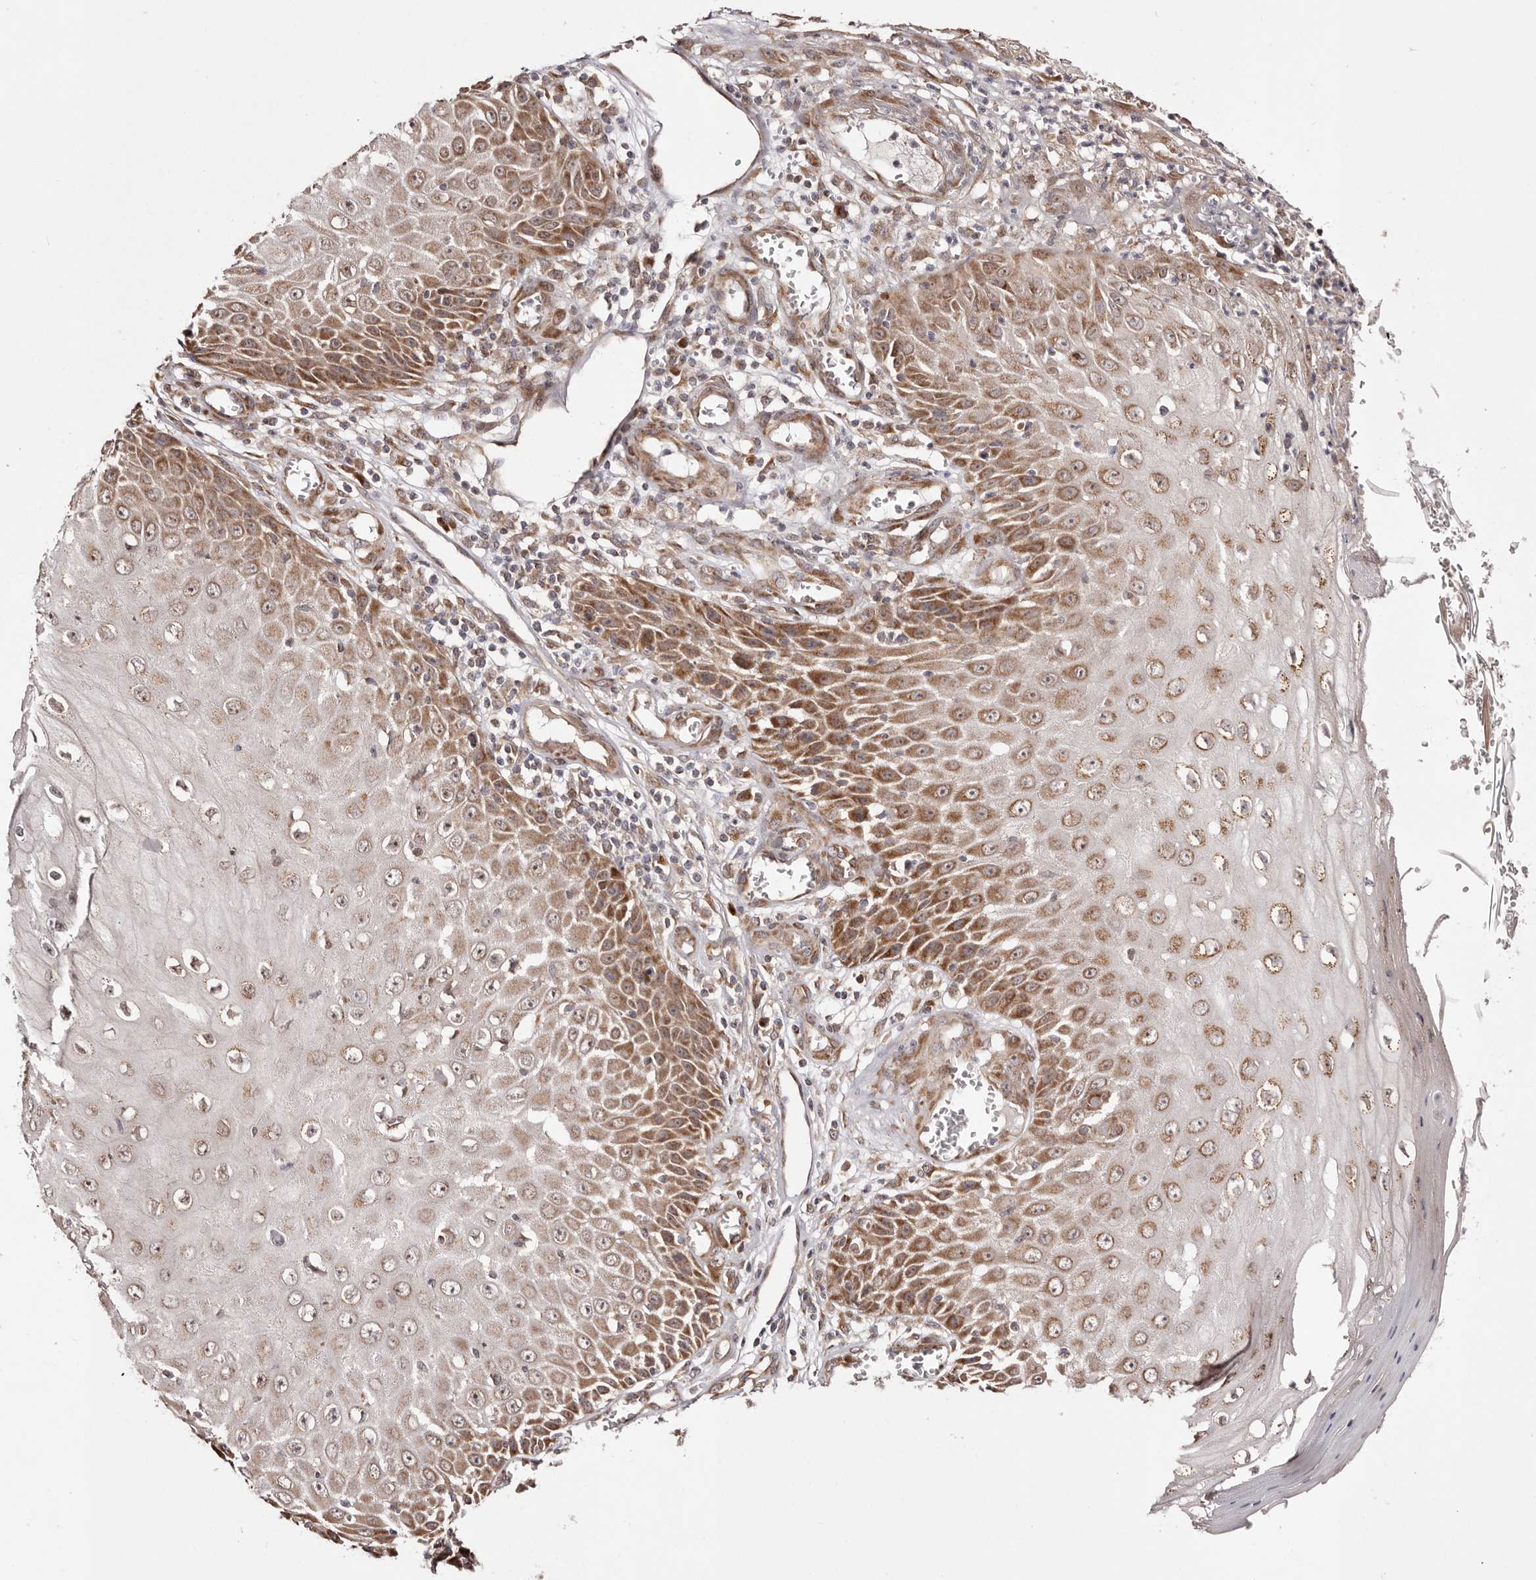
{"staining": {"intensity": "moderate", "quantity": ">75%", "location": "cytoplasmic/membranous"}, "tissue": "skin cancer", "cell_type": "Tumor cells", "image_type": "cancer", "snomed": [{"axis": "morphology", "description": "Squamous cell carcinoma, NOS"}, {"axis": "topography", "description": "Skin"}], "caption": "This micrograph reveals immunohistochemistry staining of human skin cancer (squamous cell carcinoma), with medium moderate cytoplasmic/membranous staining in about >75% of tumor cells.", "gene": "EGR3", "patient": {"sex": "female", "age": 73}}